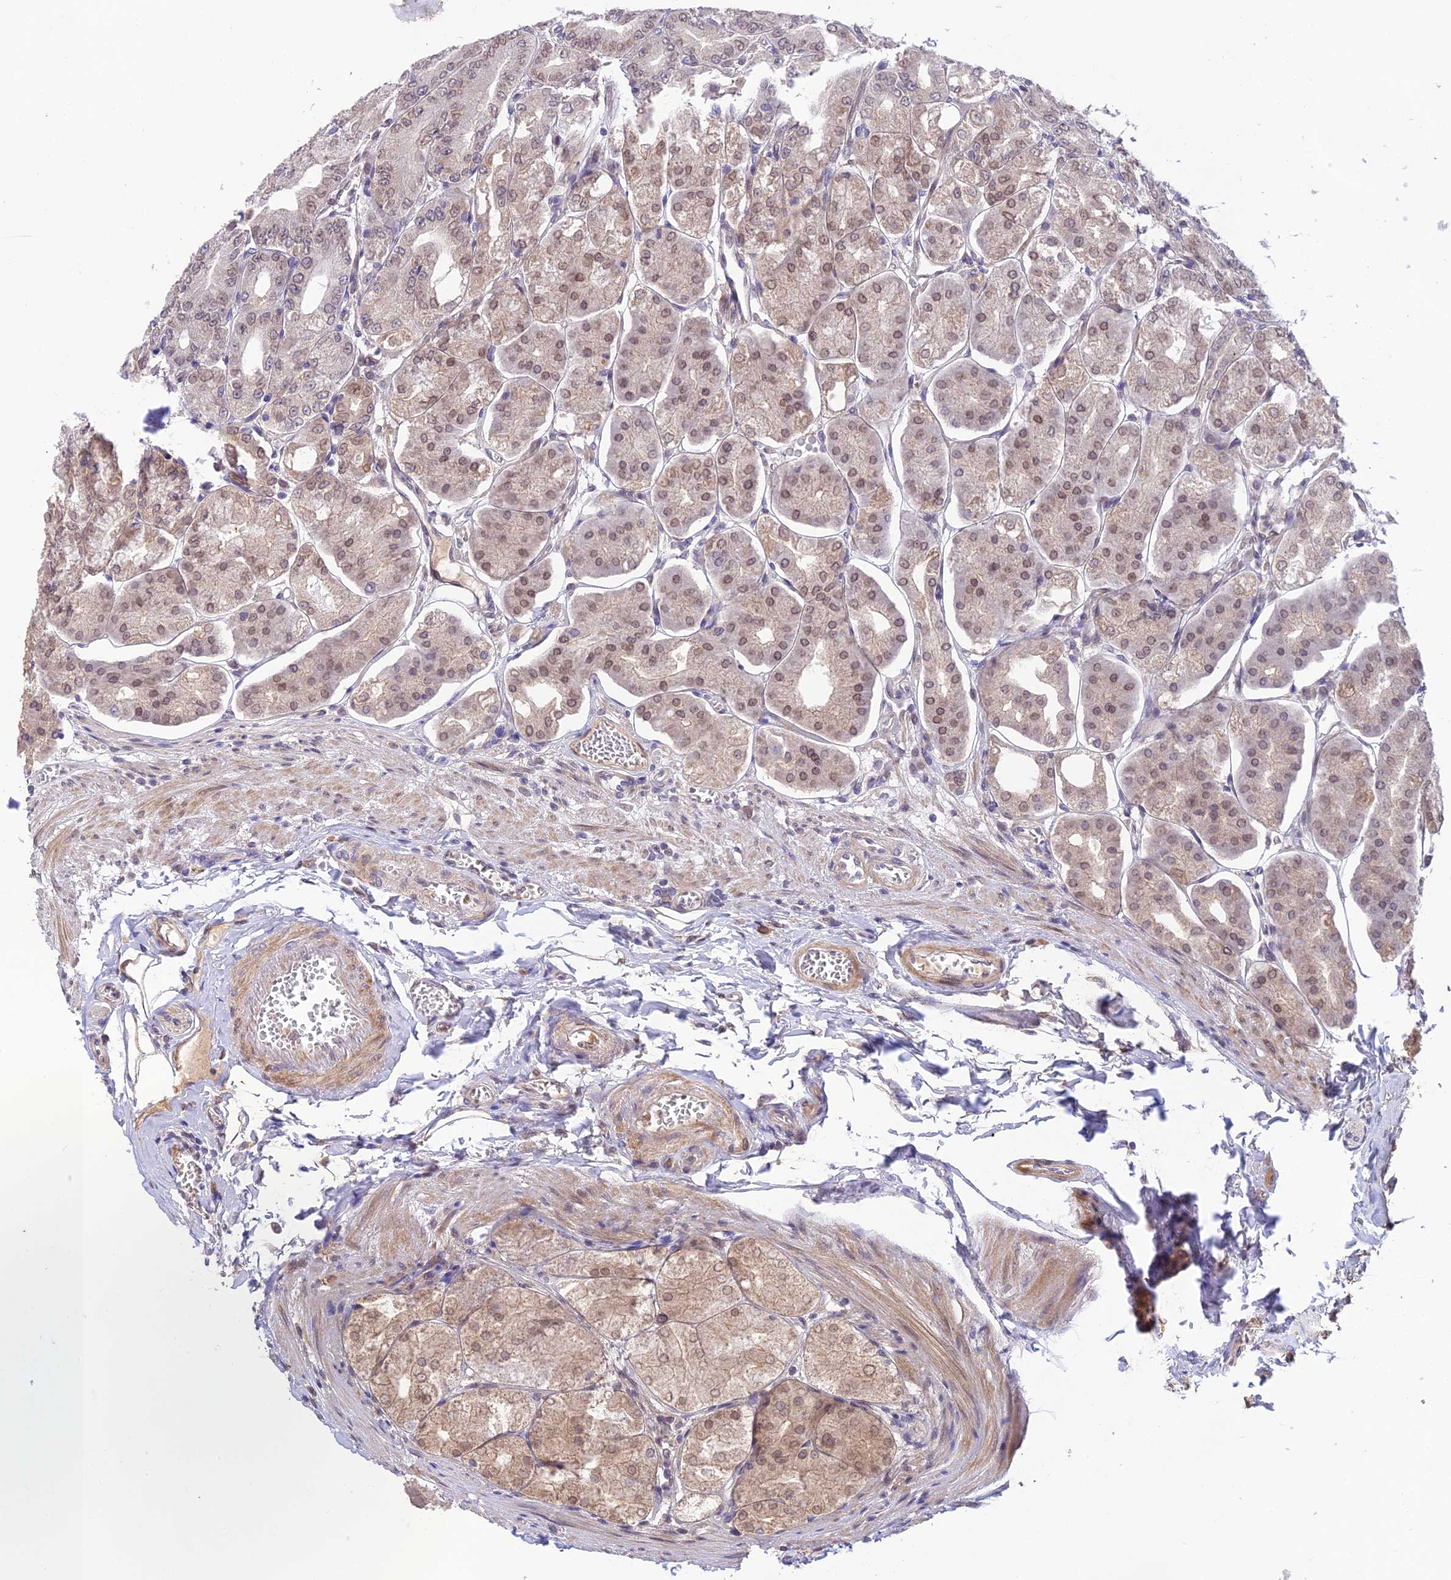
{"staining": {"intensity": "weak", "quantity": "25%-75%", "location": "nuclear"}, "tissue": "stomach", "cell_type": "Glandular cells", "image_type": "normal", "snomed": [{"axis": "morphology", "description": "Normal tissue, NOS"}, {"axis": "topography", "description": "Stomach, lower"}], "caption": "Weak nuclear positivity for a protein is present in about 25%-75% of glandular cells of benign stomach using immunohistochemistry (IHC).", "gene": "BMT2", "patient": {"sex": "male", "age": 71}}